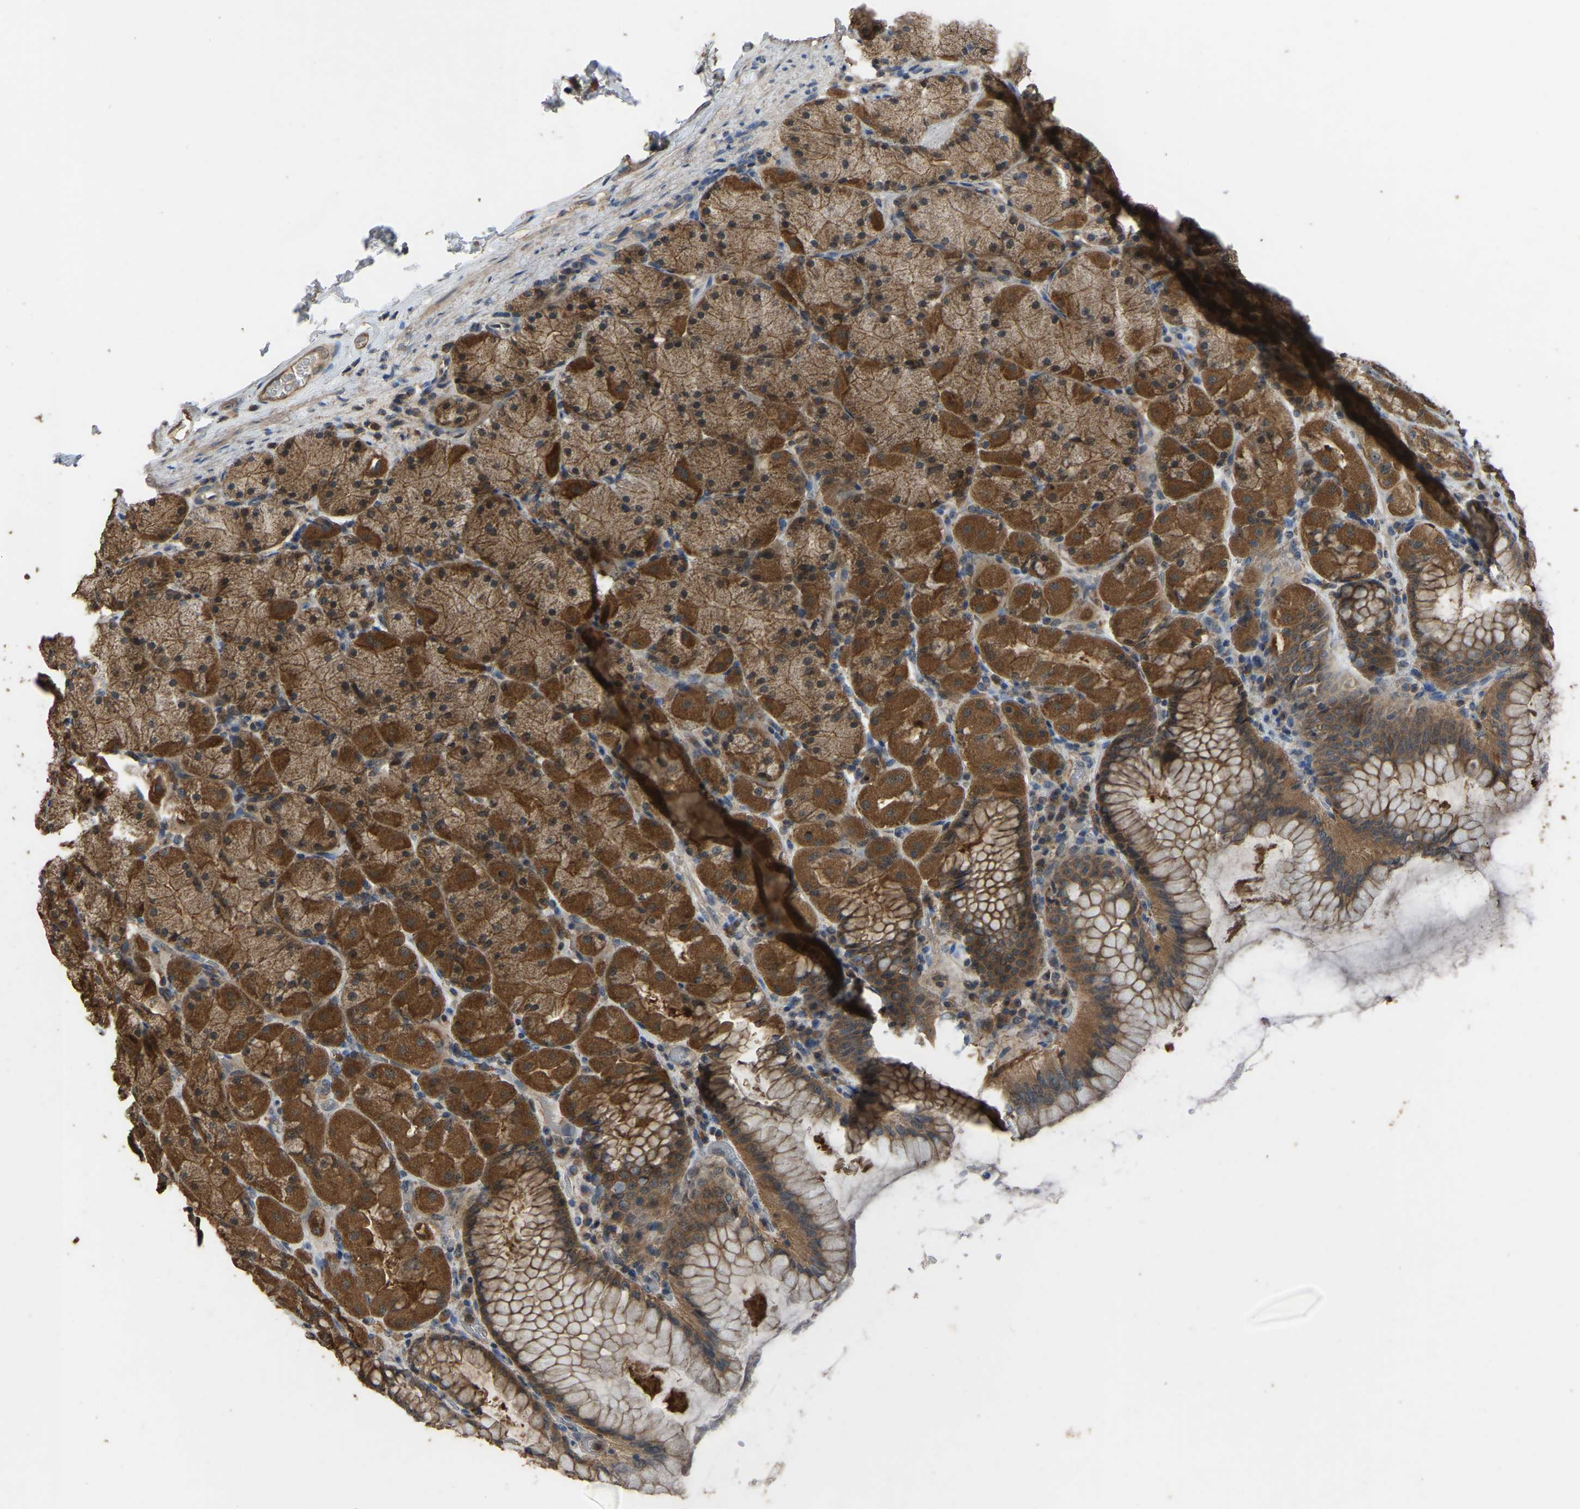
{"staining": {"intensity": "moderate", "quantity": ">75%", "location": "cytoplasmic/membranous"}, "tissue": "stomach", "cell_type": "Glandular cells", "image_type": "normal", "snomed": [{"axis": "morphology", "description": "Normal tissue, NOS"}, {"axis": "topography", "description": "Stomach, upper"}], "caption": "Brown immunohistochemical staining in unremarkable human stomach exhibits moderate cytoplasmic/membranous staining in about >75% of glandular cells.", "gene": "FHIT", "patient": {"sex": "female", "age": 56}}